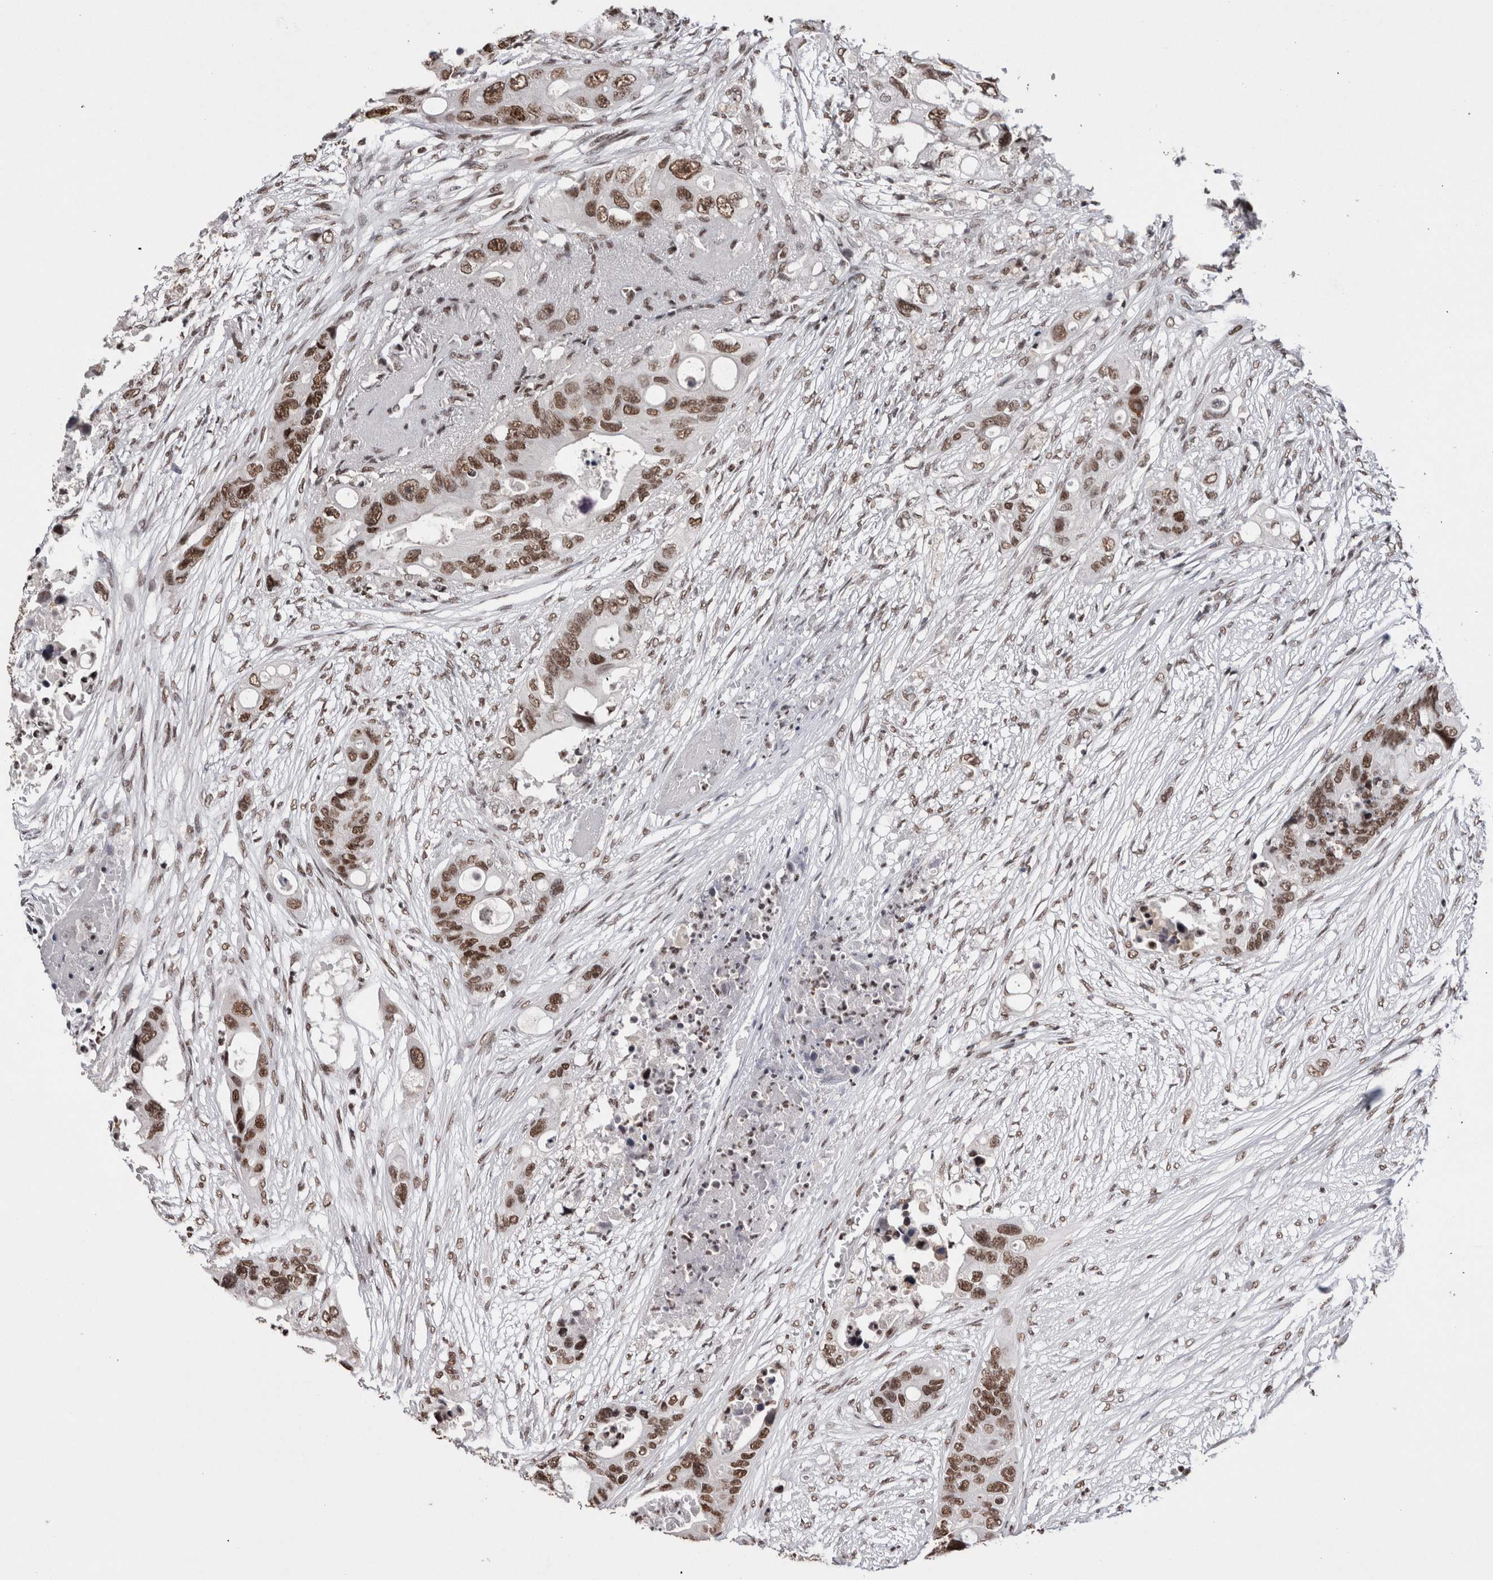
{"staining": {"intensity": "moderate", "quantity": ">75%", "location": "nuclear"}, "tissue": "colorectal cancer", "cell_type": "Tumor cells", "image_type": "cancer", "snomed": [{"axis": "morphology", "description": "Adenocarcinoma, NOS"}, {"axis": "topography", "description": "Colon"}], "caption": "IHC staining of colorectal cancer (adenocarcinoma), which demonstrates medium levels of moderate nuclear staining in about >75% of tumor cells indicating moderate nuclear protein expression. The staining was performed using DAB (3,3'-diaminobenzidine) (brown) for protein detection and nuclei were counterstained in hematoxylin (blue).", "gene": "SMC1A", "patient": {"sex": "female", "age": 57}}